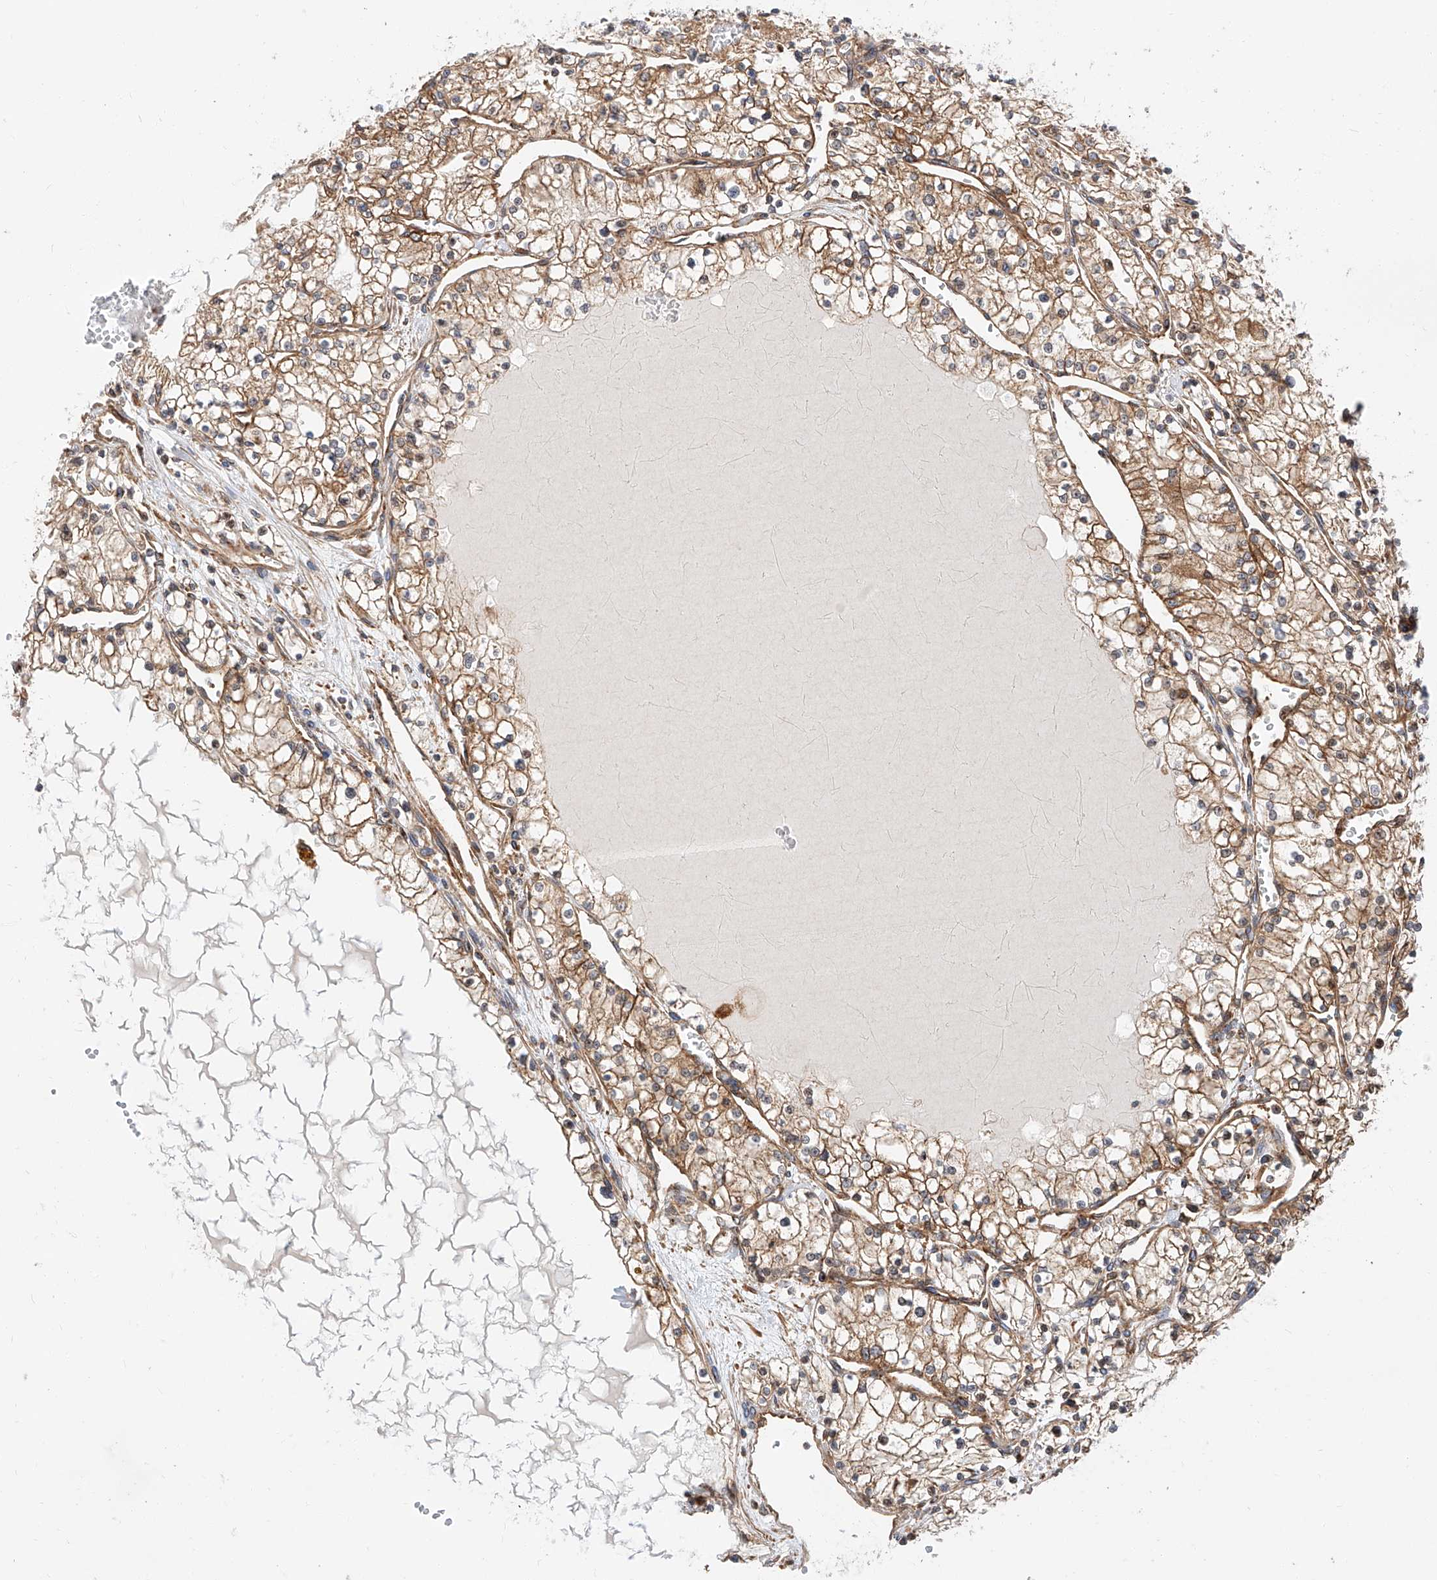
{"staining": {"intensity": "moderate", "quantity": ">75%", "location": "cytoplasmic/membranous"}, "tissue": "renal cancer", "cell_type": "Tumor cells", "image_type": "cancer", "snomed": [{"axis": "morphology", "description": "Normal tissue, NOS"}, {"axis": "morphology", "description": "Adenocarcinoma, NOS"}, {"axis": "topography", "description": "Kidney"}], "caption": "DAB (3,3'-diaminobenzidine) immunohistochemical staining of renal cancer demonstrates moderate cytoplasmic/membranous protein staining in about >75% of tumor cells. The staining is performed using DAB (3,3'-diaminobenzidine) brown chromogen to label protein expression. The nuclei are counter-stained blue using hematoxylin.", "gene": "ISCA2", "patient": {"sex": "male", "age": 68}}